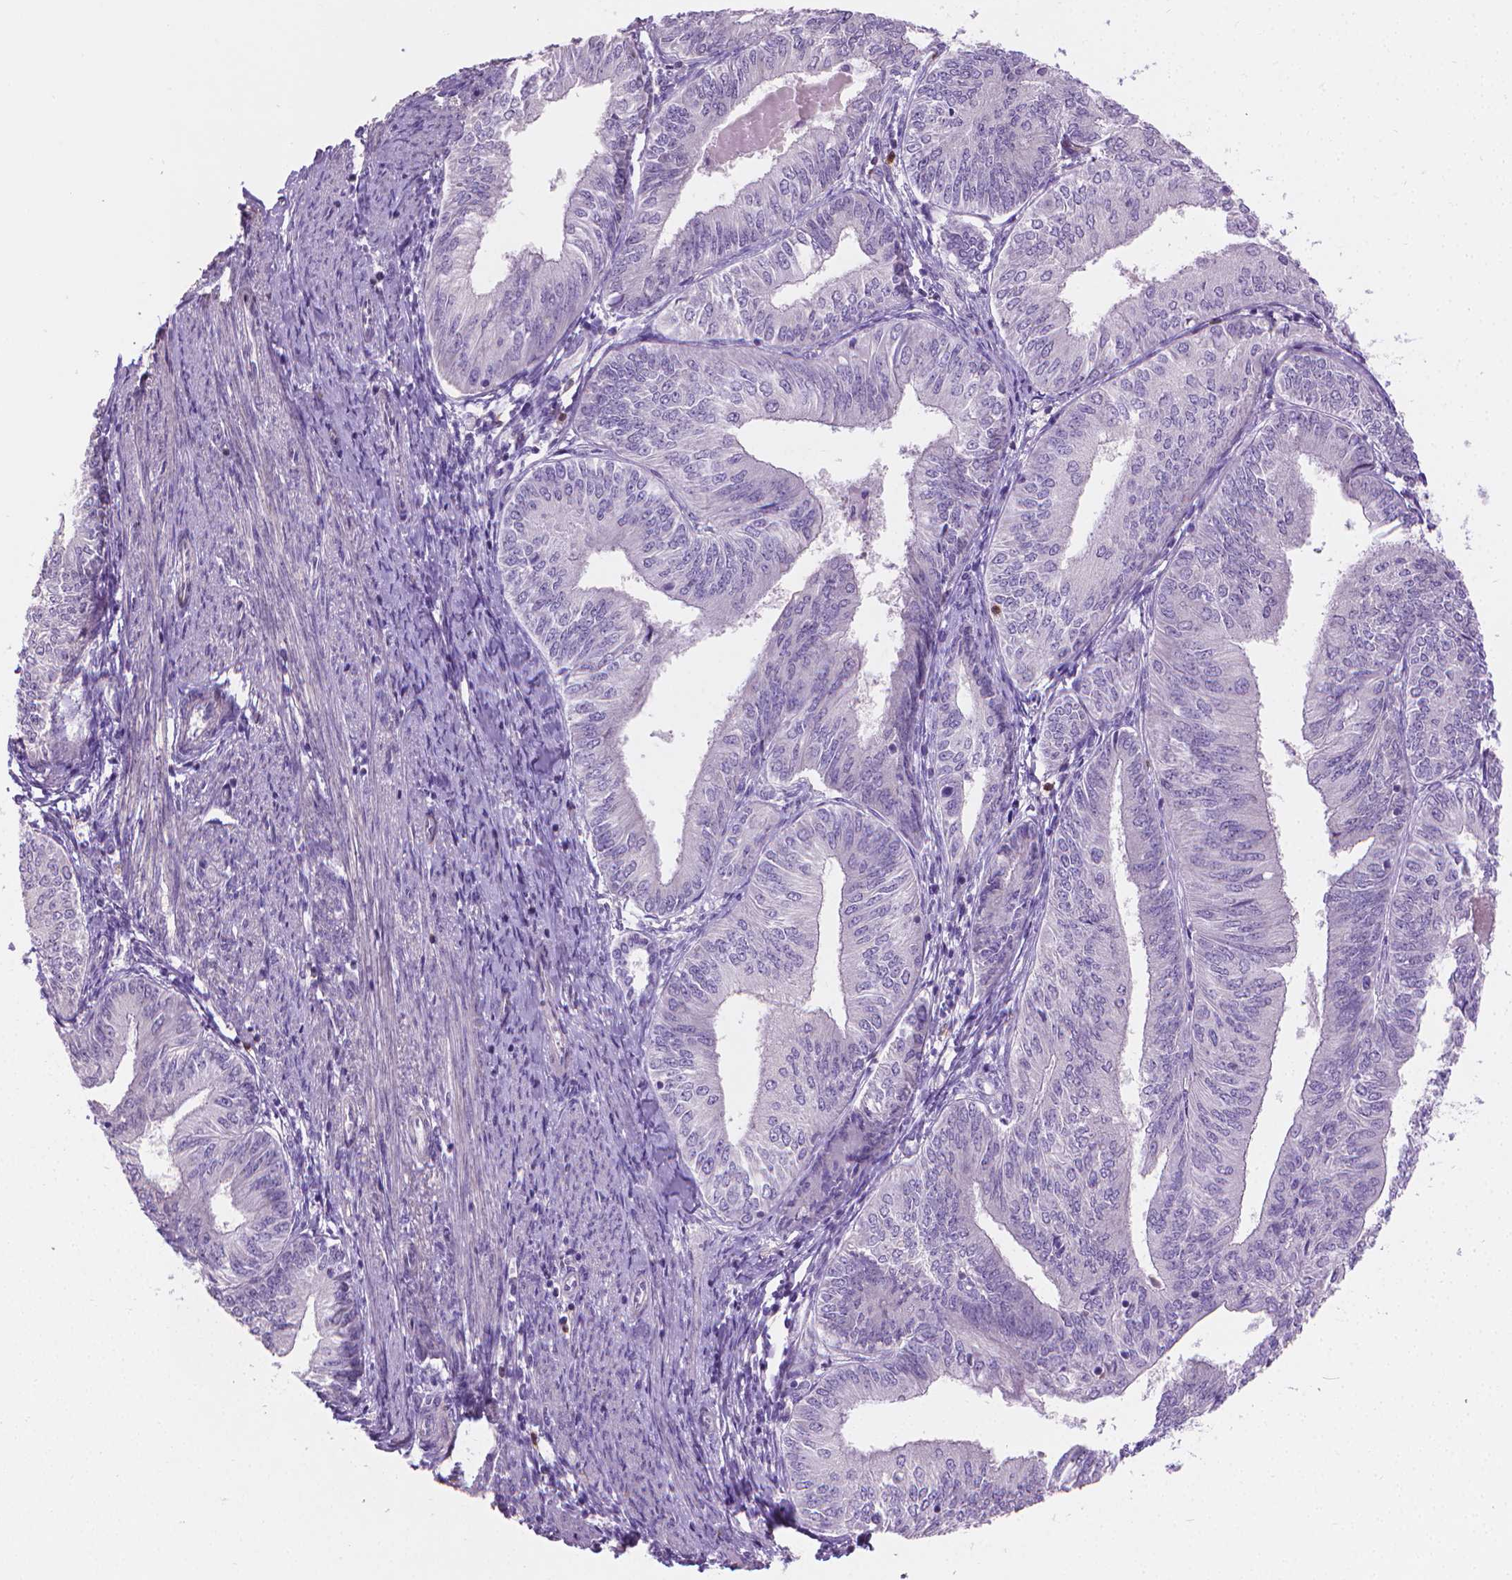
{"staining": {"intensity": "negative", "quantity": "none", "location": "none"}, "tissue": "endometrial cancer", "cell_type": "Tumor cells", "image_type": "cancer", "snomed": [{"axis": "morphology", "description": "Adenocarcinoma, NOS"}, {"axis": "topography", "description": "Endometrium"}], "caption": "Immunohistochemistry photomicrograph of human adenocarcinoma (endometrial) stained for a protein (brown), which shows no positivity in tumor cells.", "gene": "GSDMA", "patient": {"sex": "female", "age": 58}}